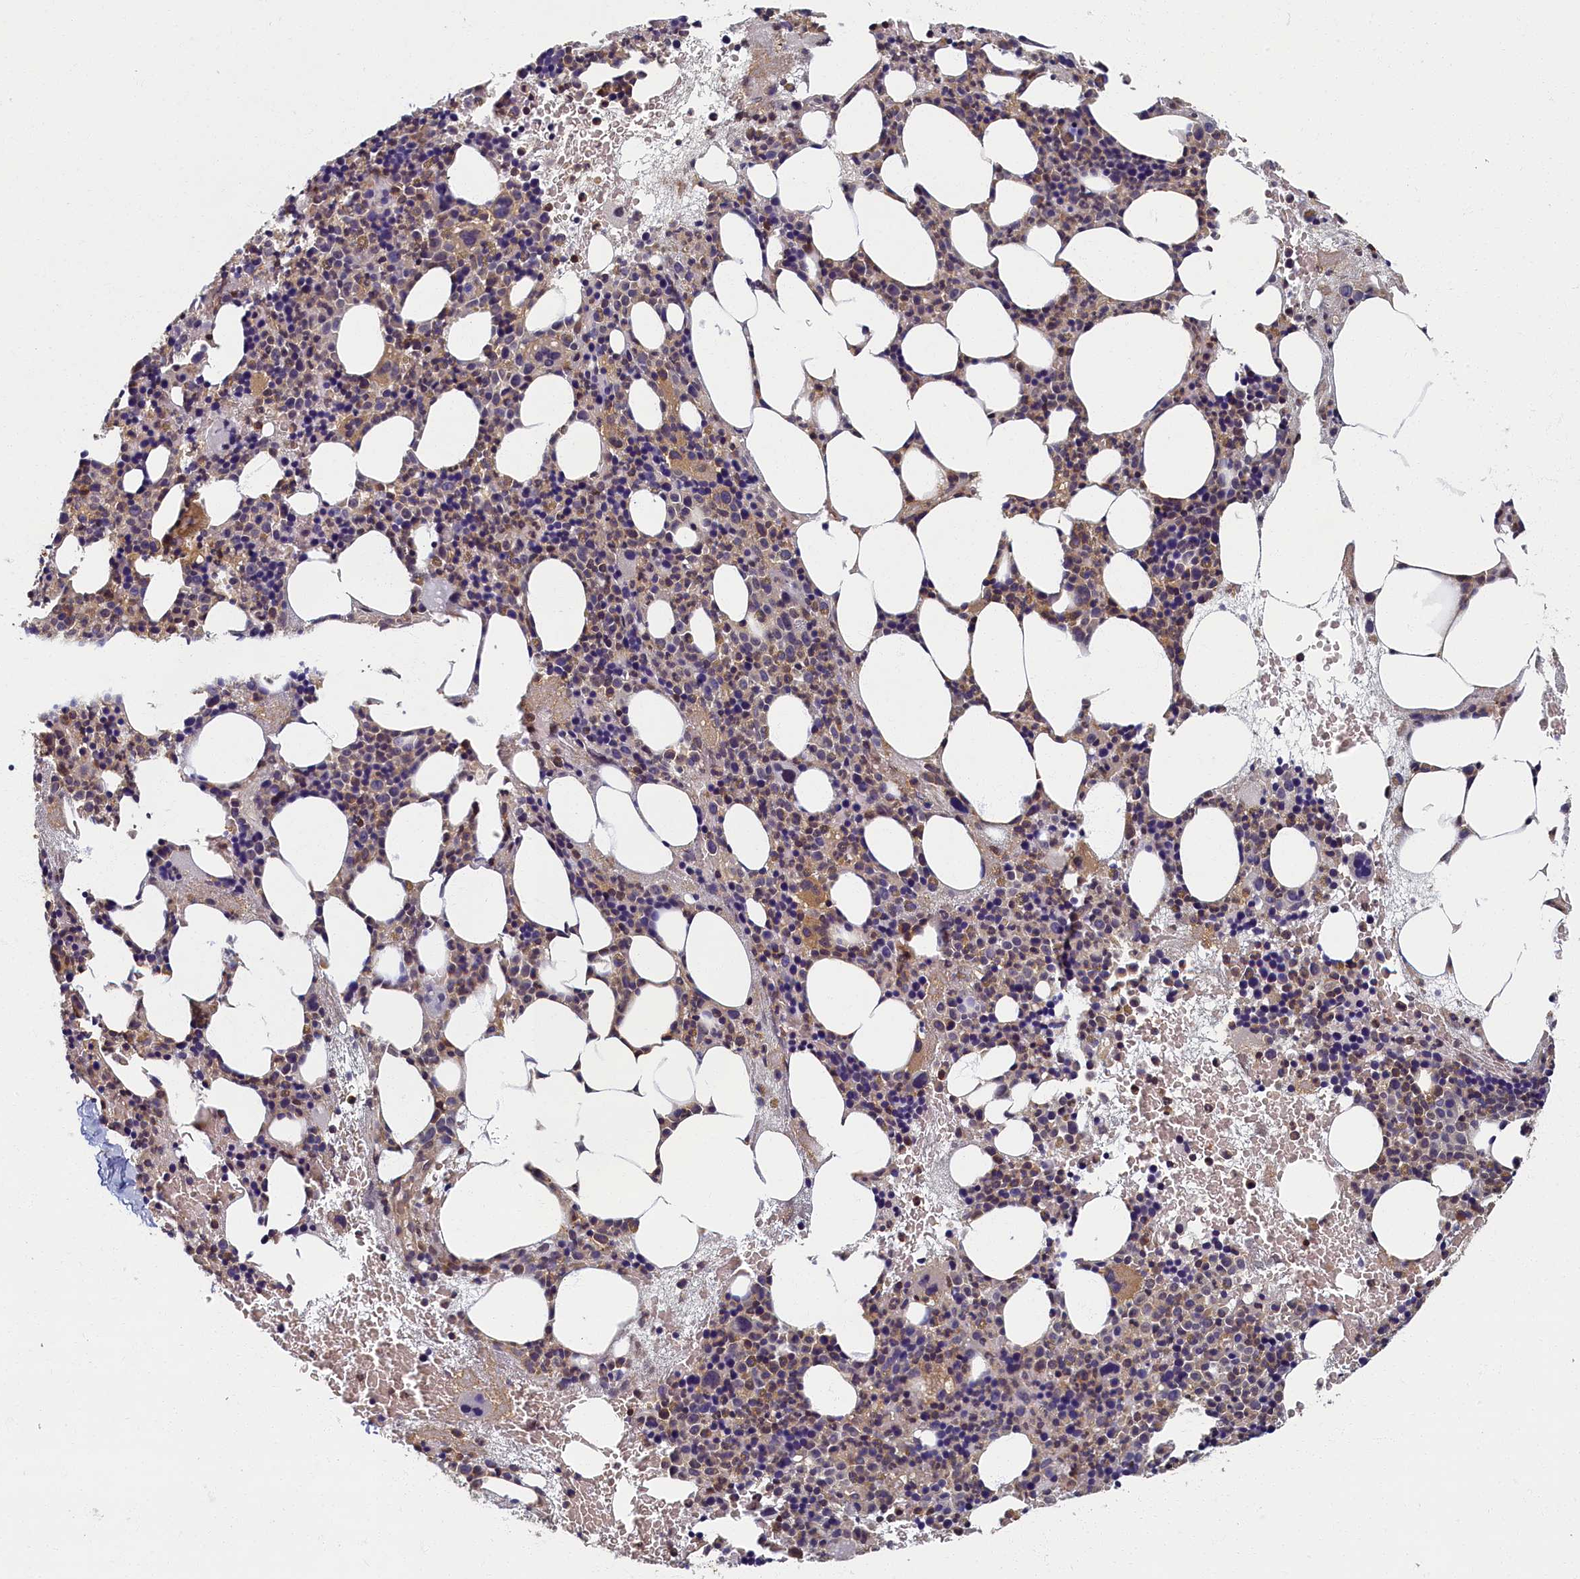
{"staining": {"intensity": "moderate", "quantity": "<25%", "location": "cytoplasmic/membranous"}, "tissue": "bone marrow", "cell_type": "Hematopoietic cells", "image_type": "normal", "snomed": [{"axis": "morphology", "description": "Normal tissue, NOS"}, {"axis": "topography", "description": "Bone marrow"}], "caption": "A brown stain highlights moderate cytoplasmic/membranous positivity of a protein in hematopoietic cells of benign bone marrow.", "gene": "TBCB", "patient": {"sex": "male", "age": 89}}